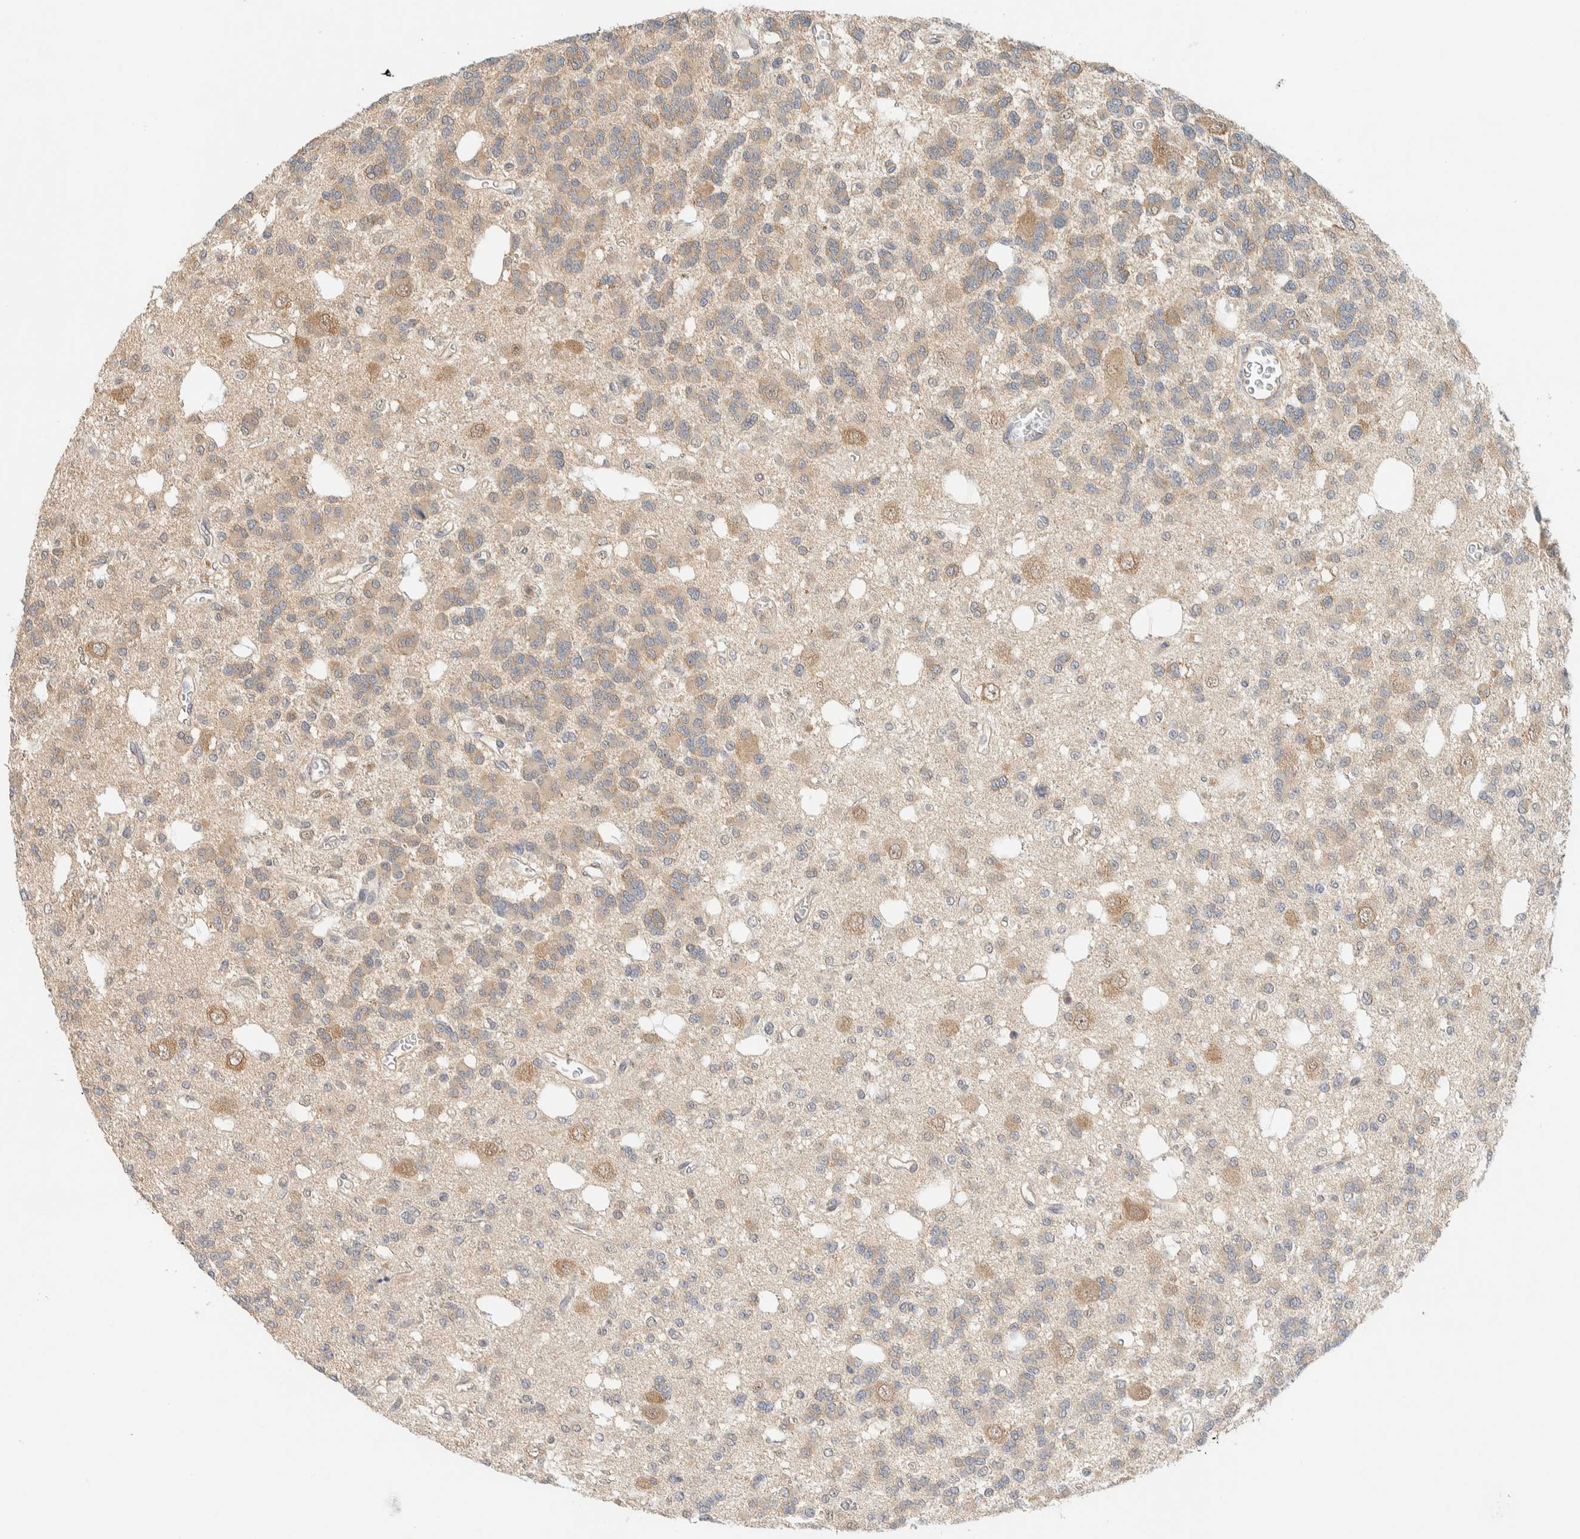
{"staining": {"intensity": "weak", "quantity": ">75%", "location": "cytoplasmic/membranous"}, "tissue": "glioma", "cell_type": "Tumor cells", "image_type": "cancer", "snomed": [{"axis": "morphology", "description": "Glioma, malignant, Low grade"}, {"axis": "topography", "description": "Brain"}], "caption": "Tumor cells exhibit weak cytoplasmic/membranous expression in approximately >75% of cells in glioma.", "gene": "RAB11FIP1", "patient": {"sex": "male", "age": 38}}